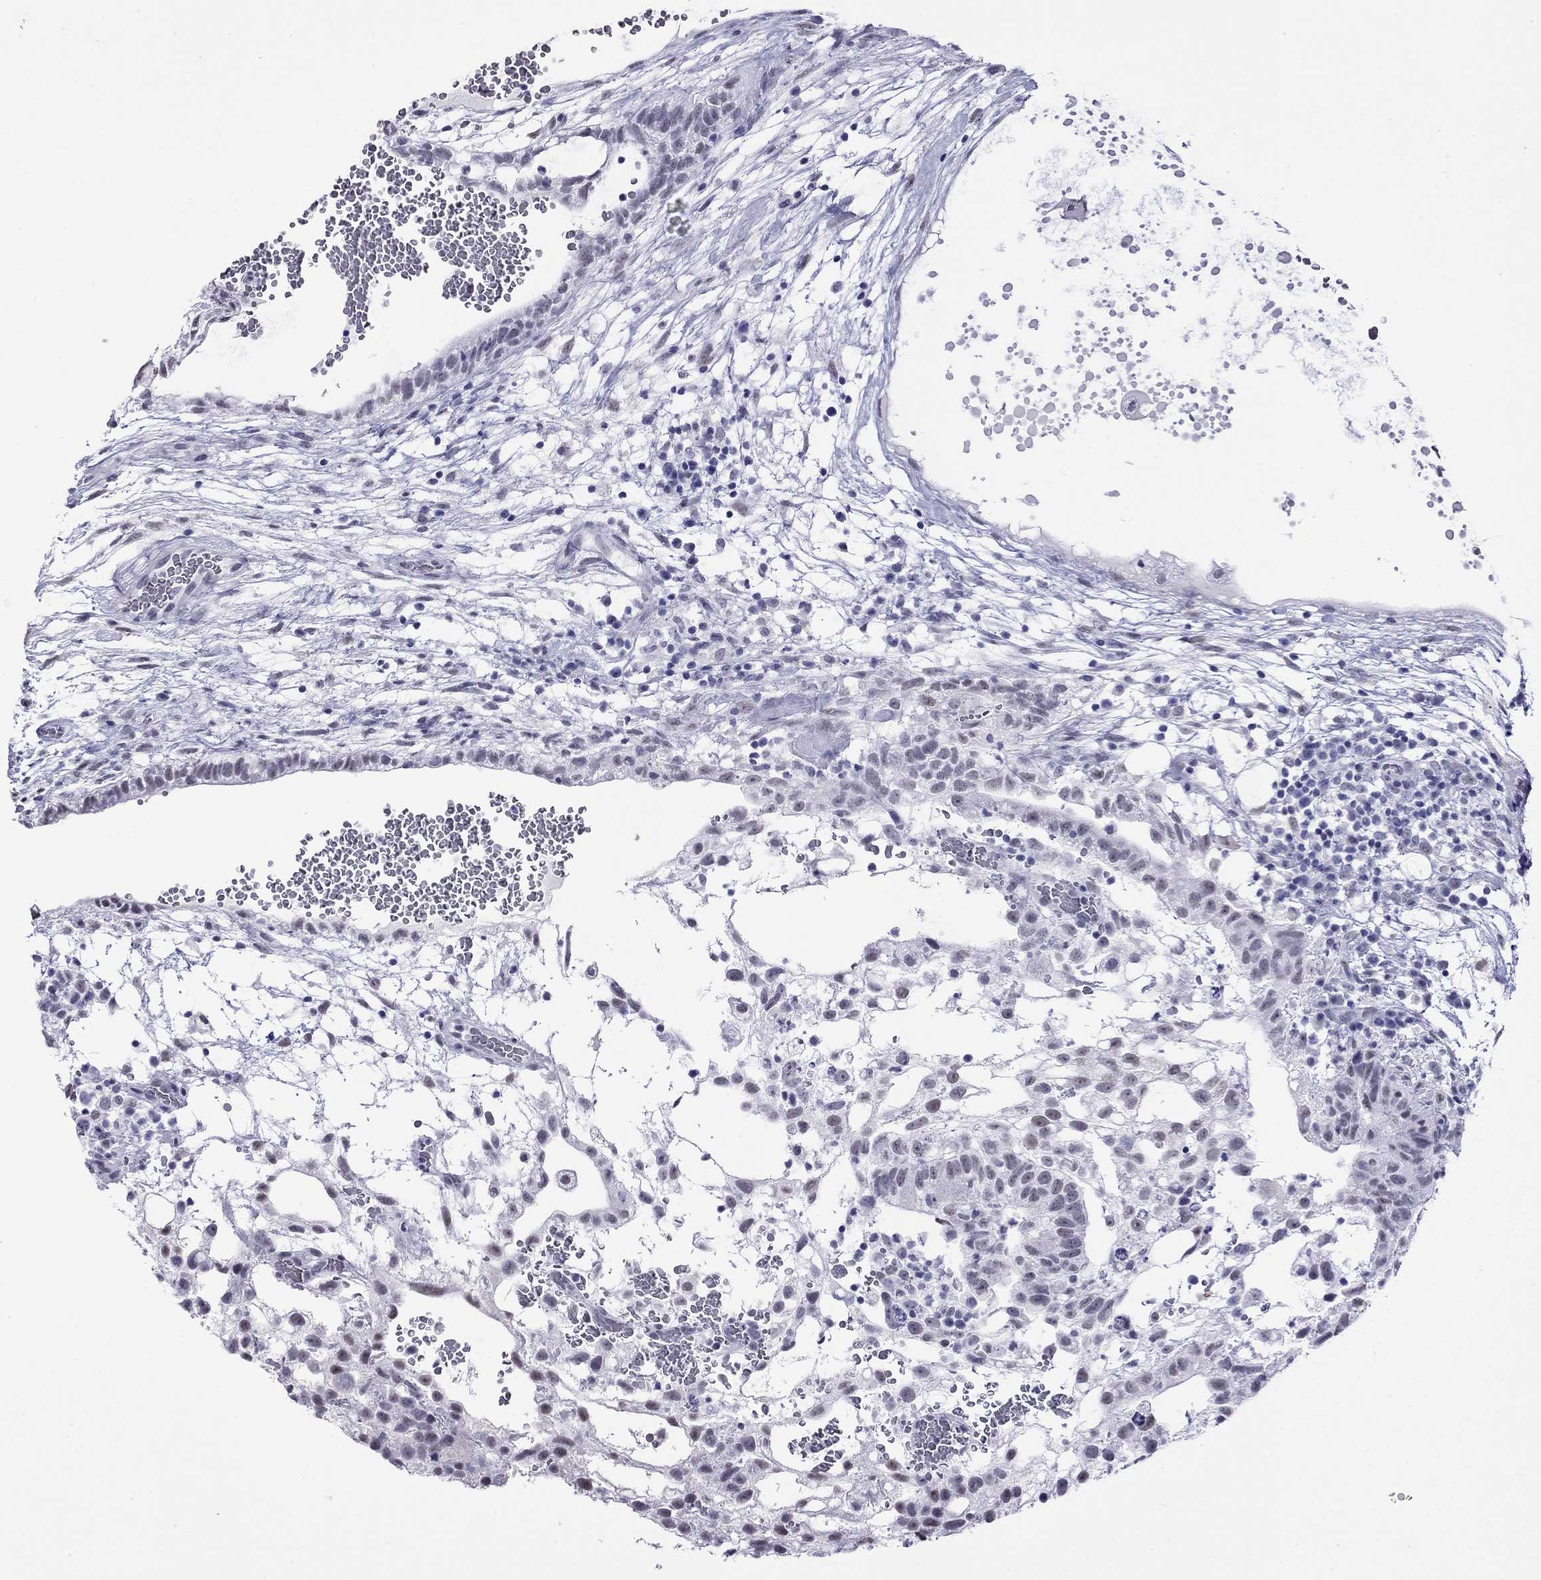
{"staining": {"intensity": "negative", "quantity": "none", "location": "none"}, "tissue": "testis cancer", "cell_type": "Tumor cells", "image_type": "cancer", "snomed": [{"axis": "morphology", "description": "Normal tissue, NOS"}, {"axis": "morphology", "description": "Carcinoma, Embryonal, NOS"}, {"axis": "topography", "description": "Testis"}], "caption": "Tumor cells are negative for brown protein staining in embryonal carcinoma (testis).", "gene": "SLC30A8", "patient": {"sex": "male", "age": 32}}